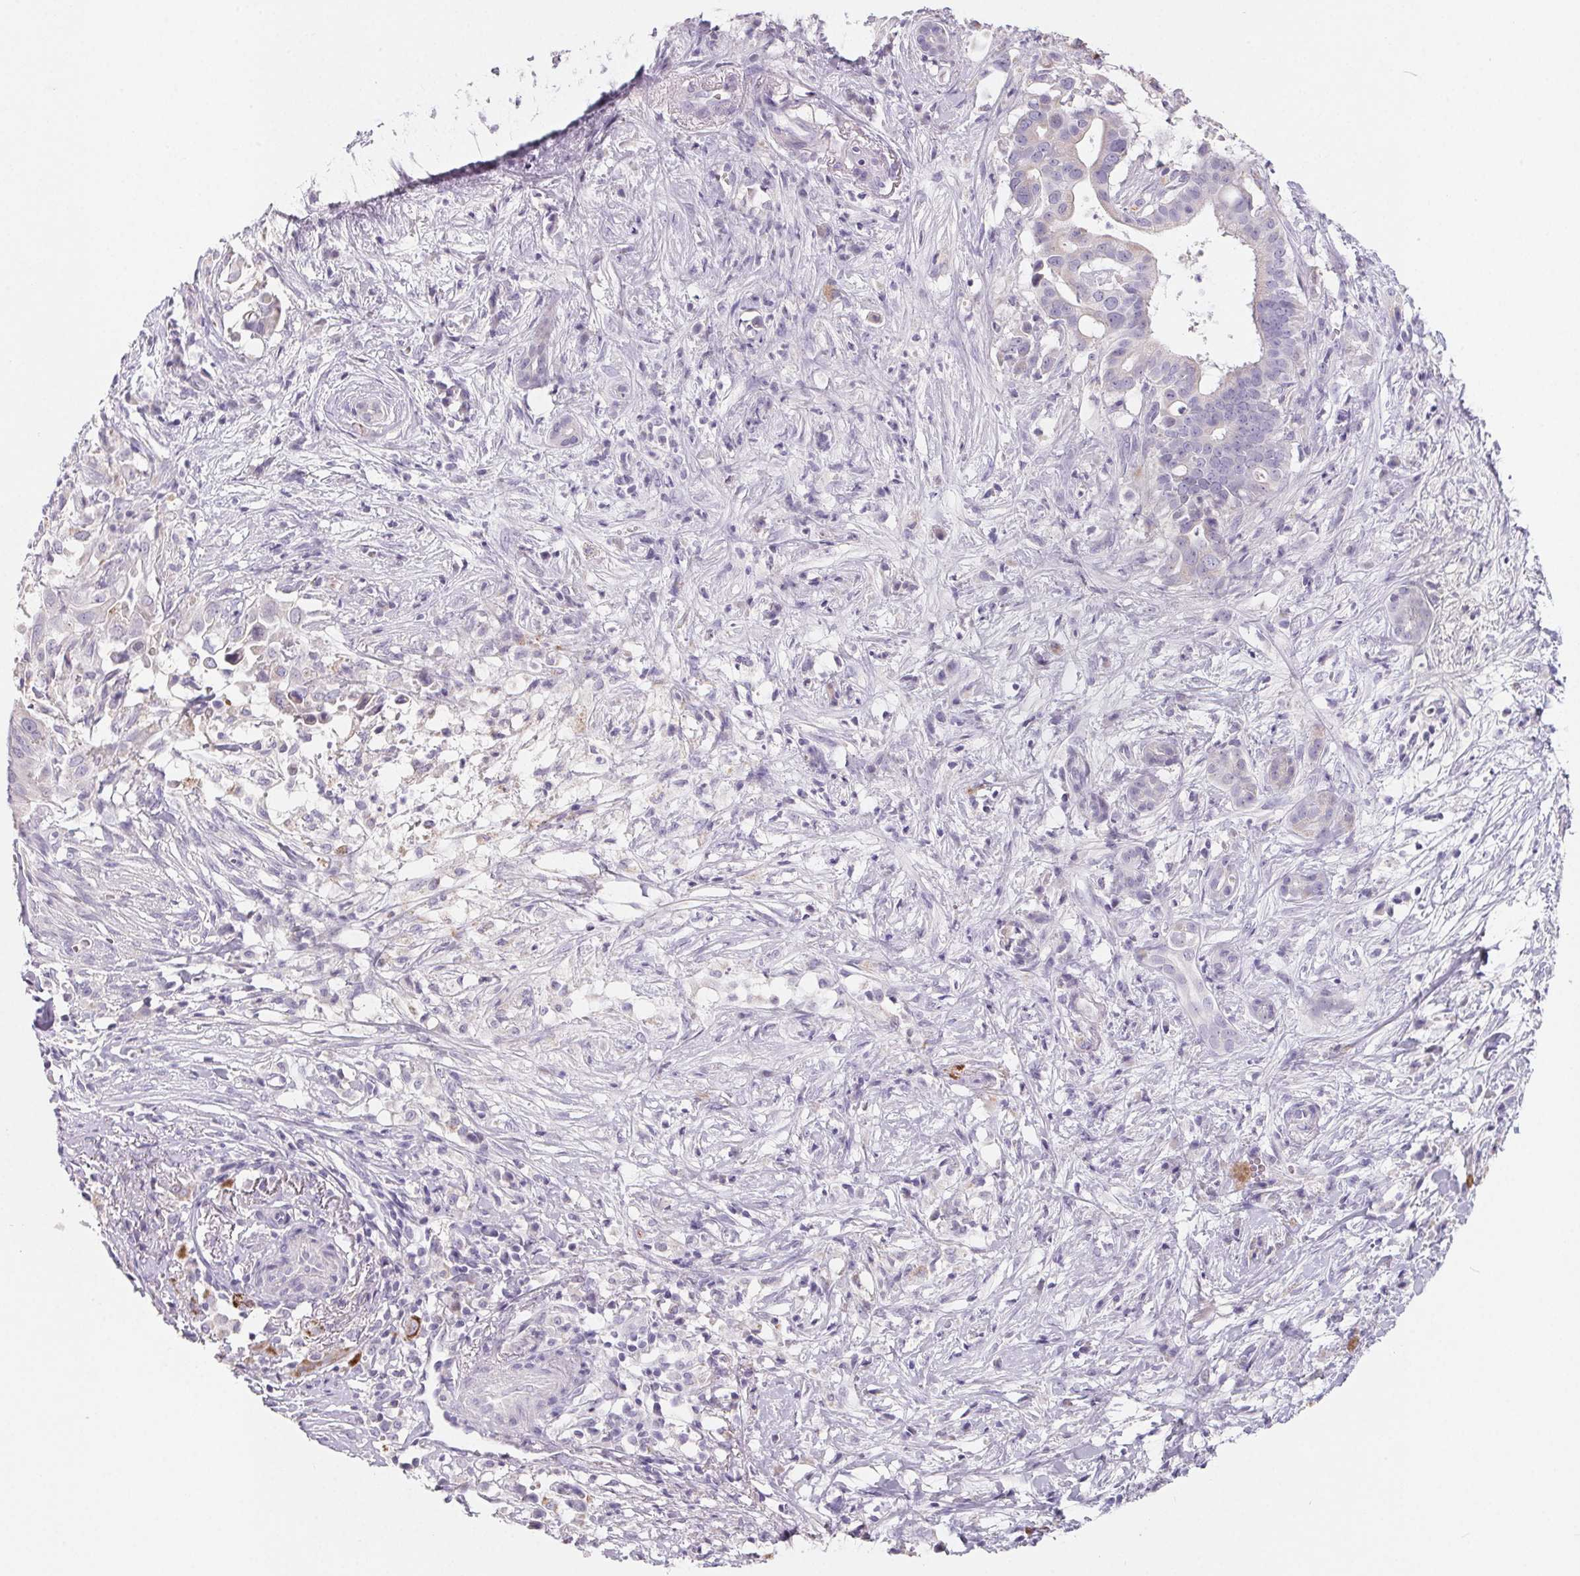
{"staining": {"intensity": "negative", "quantity": "none", "location": "none"}, "tissue": "pancreatic cancer", "cell_type": "Tumor cells", "image_type": "cancer", "snomed": [{"axis": "morphology", "description": "Adenocarcinoma, NOS"}, {"axis": "topography", "description": "Pancreas"}], "caption": "DAB immunohistochemical staining of human pancreatic cancer (adenocarcinoma) displays no significant staining in tumor cells.", "gene": "FDX1", "patient": {"sex": "male", "age": 61}}